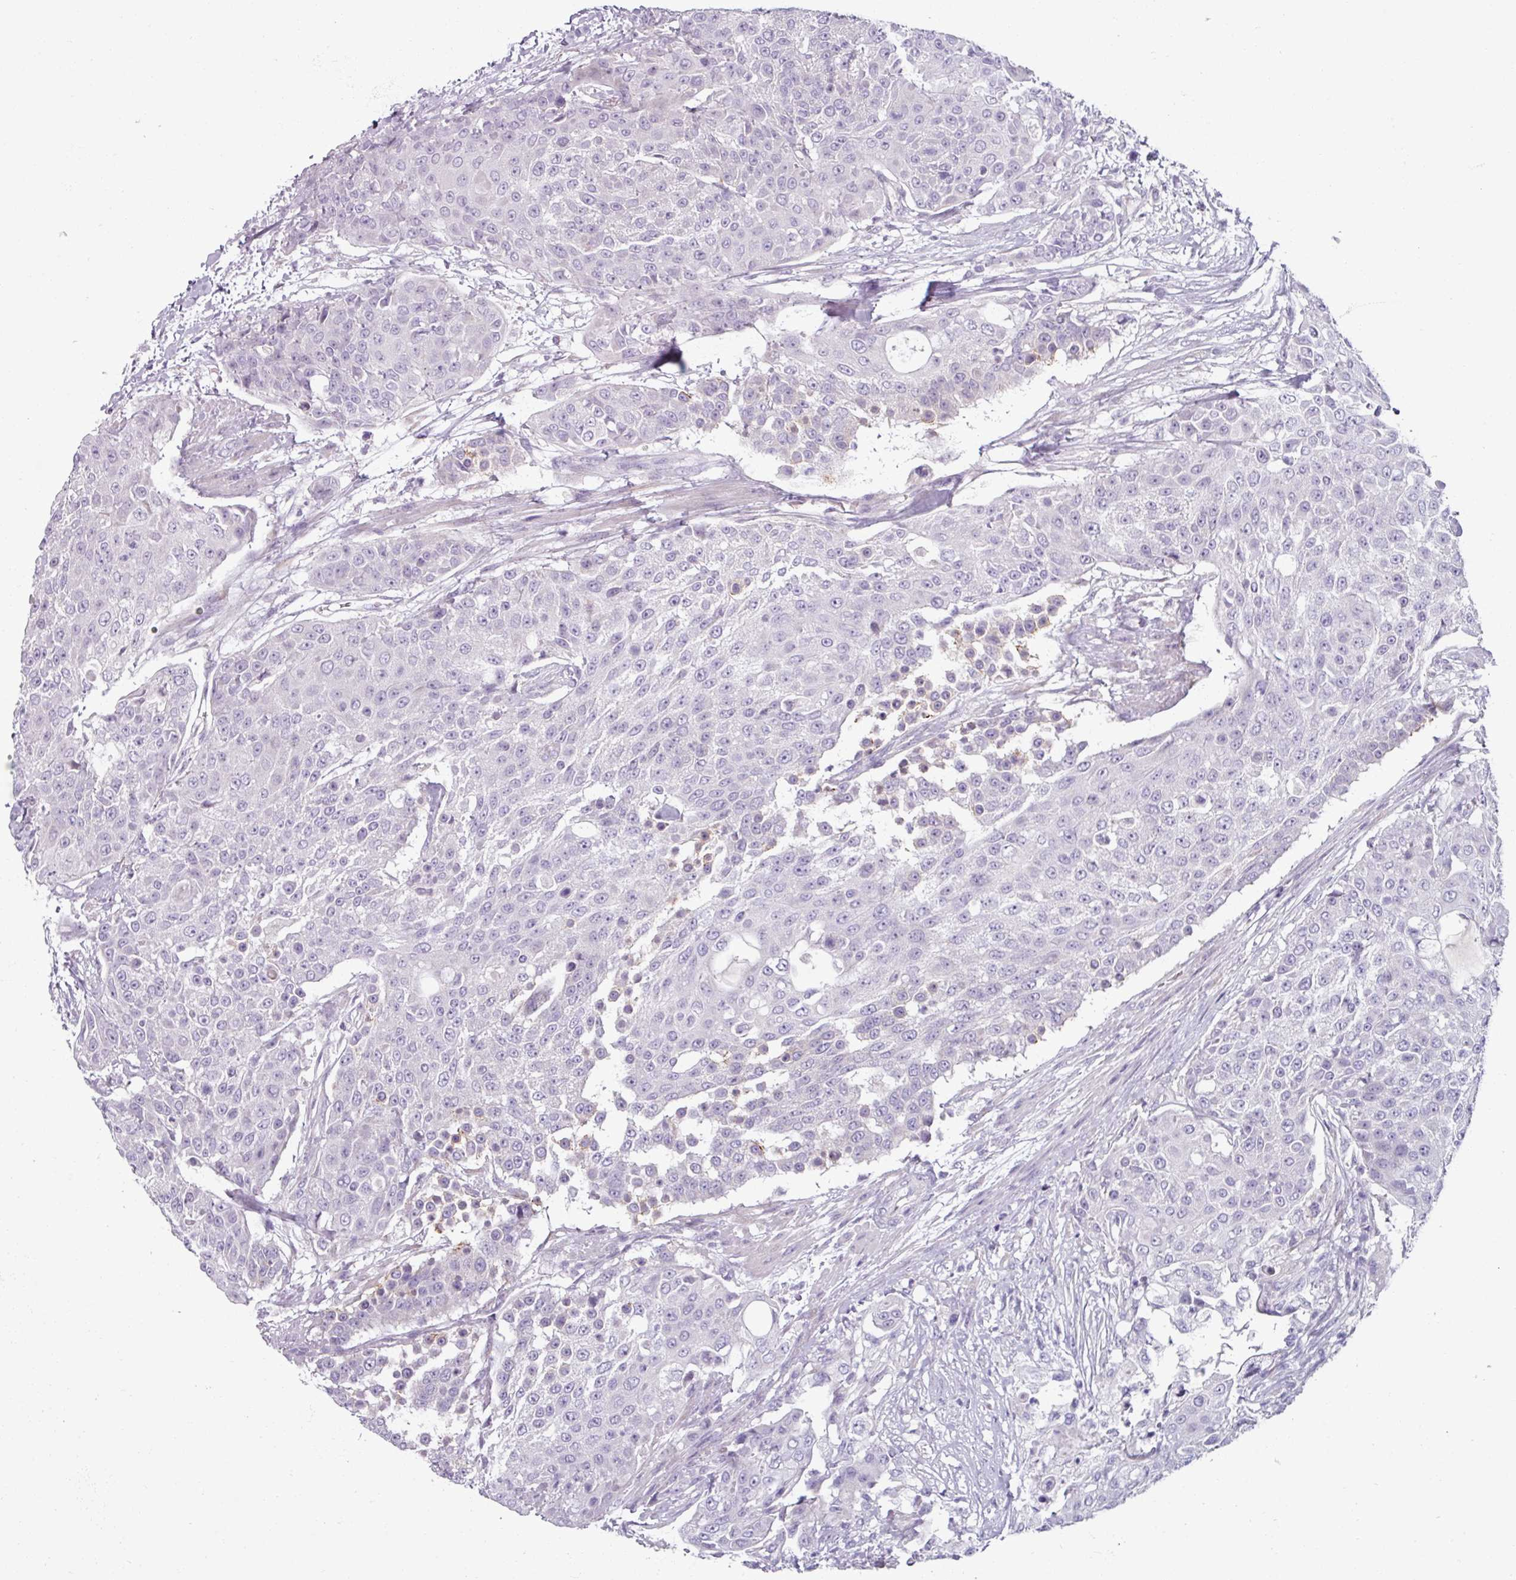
{"staining": {"intensity": "negative", "quantity": "none", "location": "none"}, "tissue": "urothelial cancer", "cell_type": "Tumor cells", "image_type": "cancer", "snomed": [{"axis": "morphology", "description": "Urothelial carcinoma, High grade"}, {"axis": "topography", "description": "Urinary bladder"}], "caption": "This is a histopathology image of immunohistochemistry staining of urothelial cancer, which shows no expression in tumor cells. (DAB (3,3'-diaminobenzidine) IHC, high magnification).", "gene": "SMIM11", "patient": {"sex": "female", "age": 63}}